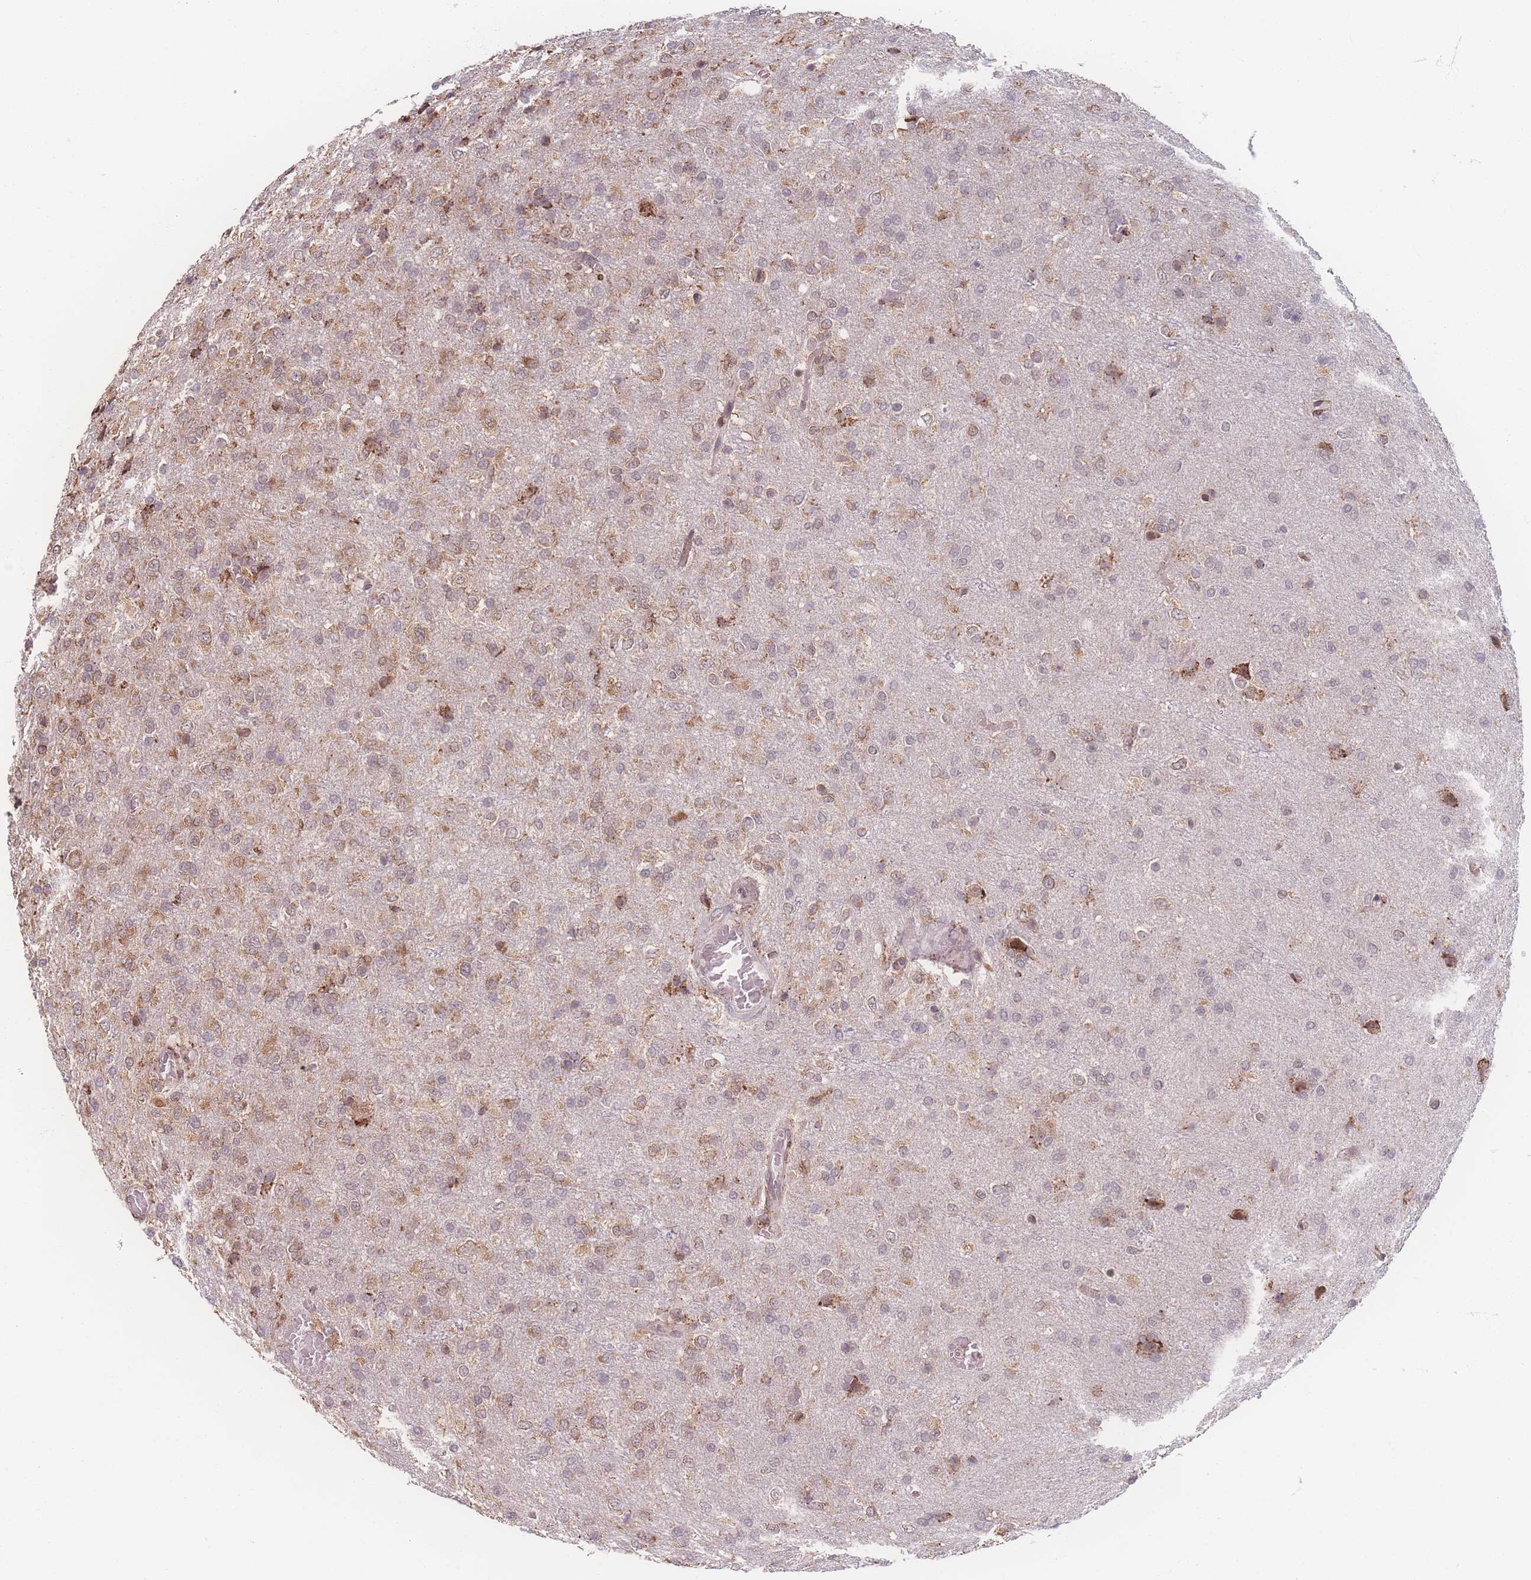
{"staining": {"intensity": "moderate", "quantity": "25%-75%", "location": "cytoplasmic/membranous"}, "tissue": "glioma", "cell_type": "Tumor cells", "image_type": "cancer", "snomed": [{"axis": "morphology", "description": "Glioma, malignant, High grade"}, {"axis": "topography", "description": "Brain"}], "caption": "Malignant glioma (high-grade) stained for a protein demonstrates moderate cytoplasmic/membranous positivity in tumor cells. Using DAB (brown) and hematoxylin (blue) stains, captured at high magnification using brightfield microscopy.", "gene": "ZC3H13", "patient": {"sex": "female", "age": 74}}